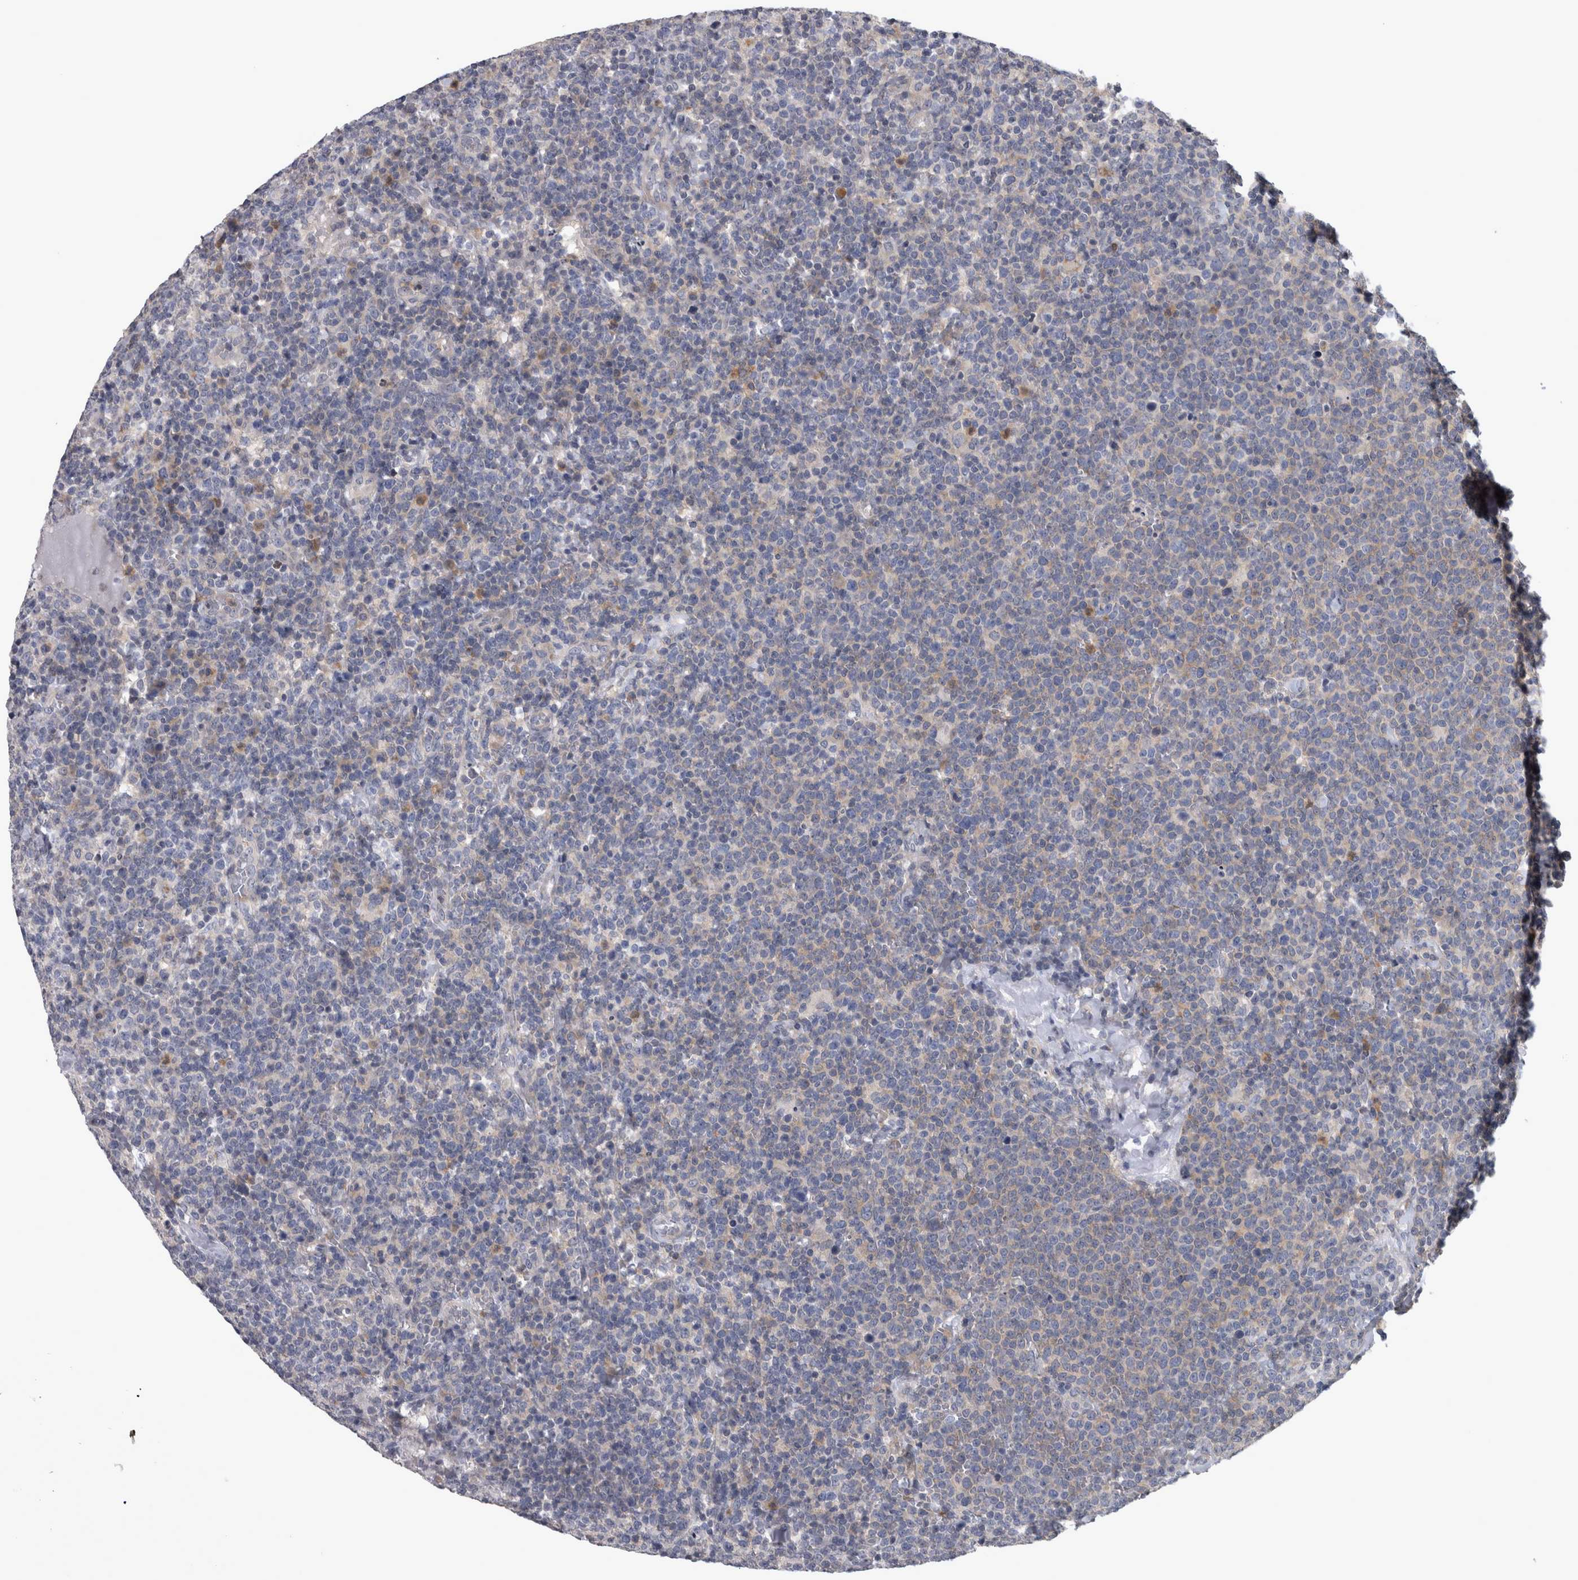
{"staining": {"intensity": "weak", "quantity": "<25%", "location": "cytoplasmic/membranous"}, "tissue": "lymphoma", "cell_type": "Tumor cells", "image_type": "cancer", "snomed": [{"axis": "morphology", "description": "Malignant lymphoma, non-Hodgkin's type, High grade"}, {"axis": "topography", "description": "Lymph node"}], "caption": "A high-resolution histopathology image shows immunohistochemistry (IHC) staining of lymphoma, which reveals no significant expression in tumor cells.", "gene": "PRKCI", "patient": {"sex": "male", "age": 61}}